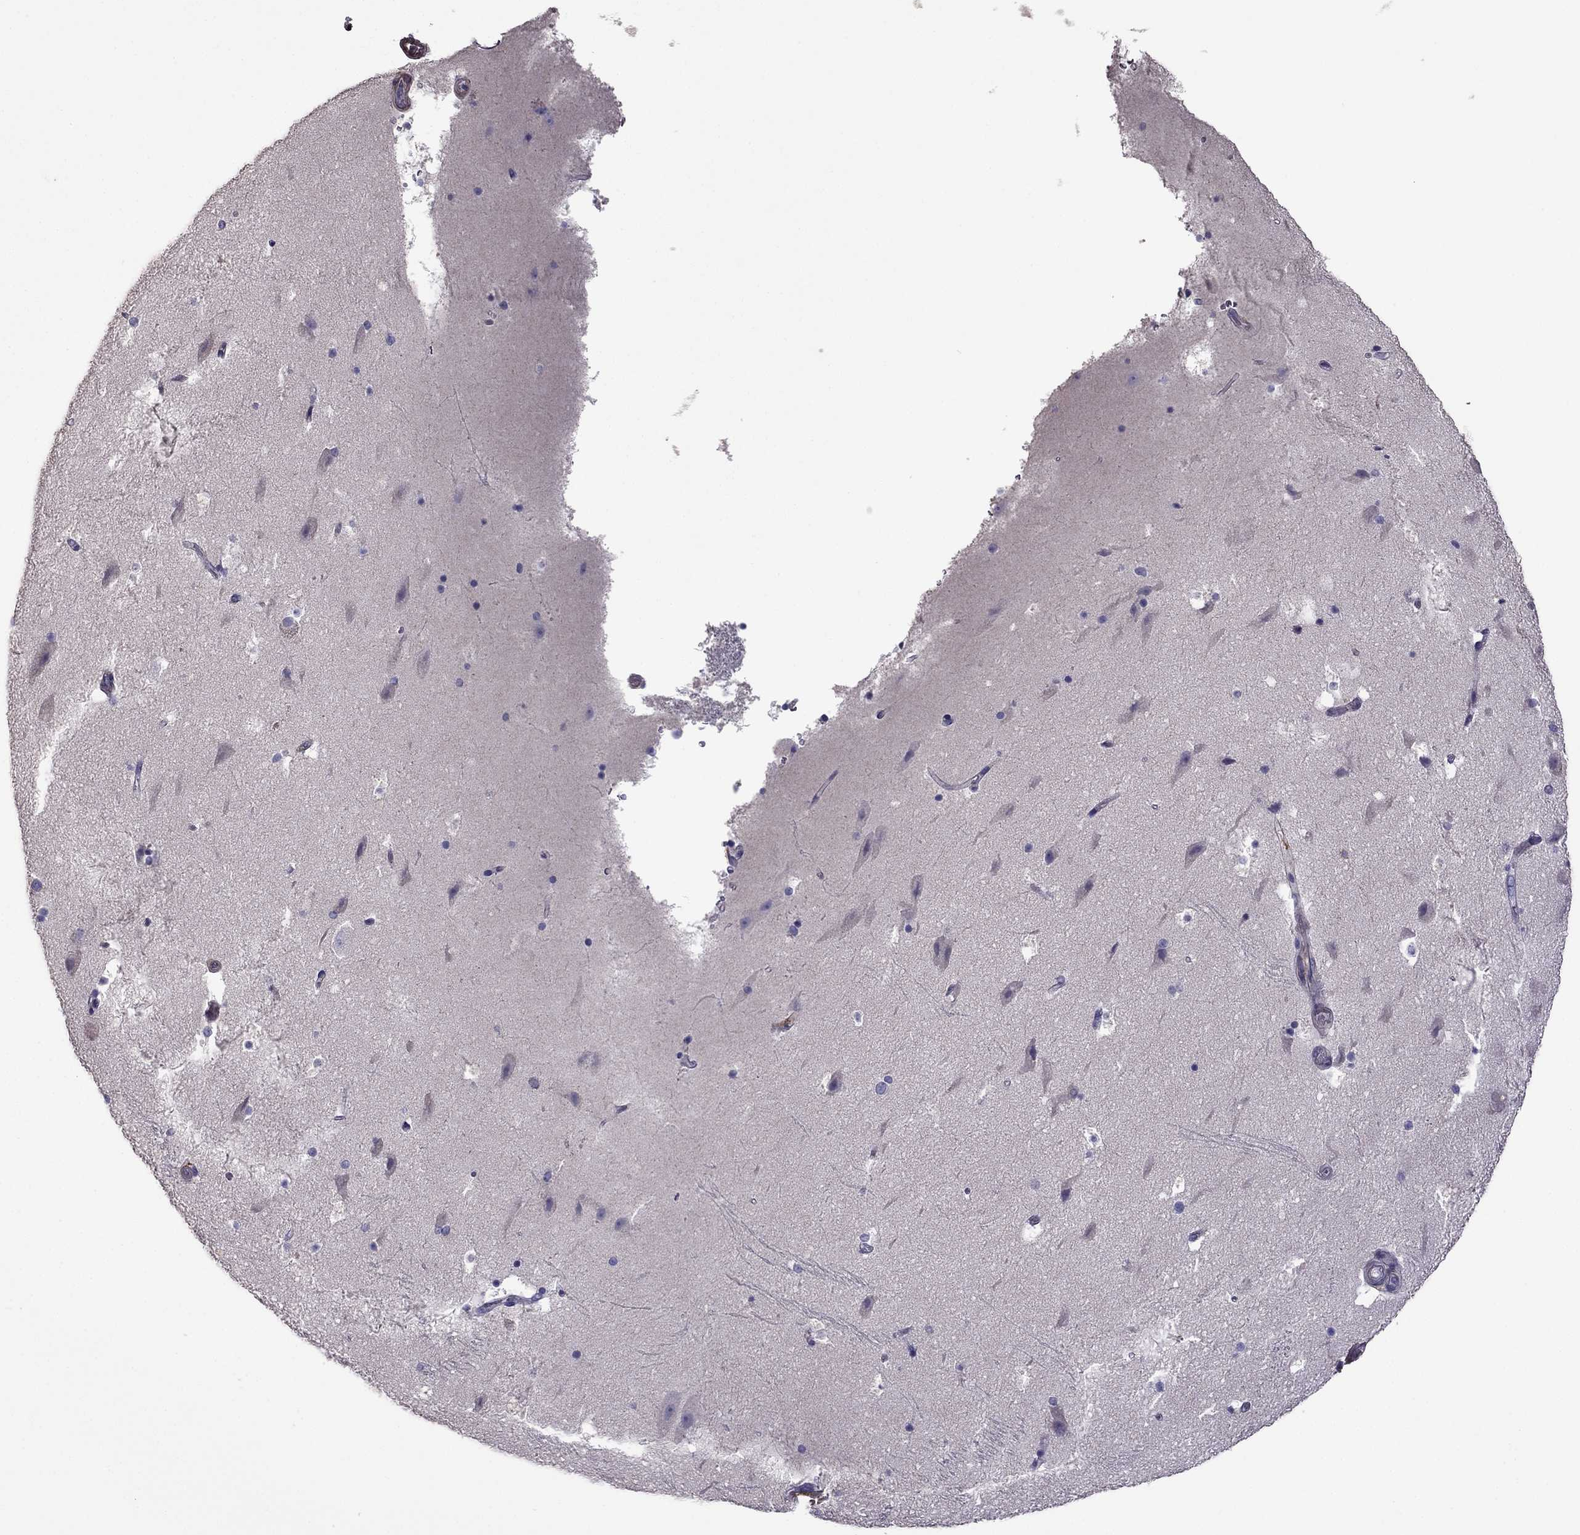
{"staining": {"intensity": "negative", "quantity": "none", "location": "none"}, "tissue": "hippocampus", "cell_type": "Glial cells", "image_type": "normal", "snomed": [{"axis": "morphology", "description": "Normal tissue, NOS"}, {"axis": "topography", "description": "Hippocampus"}], "caption": "The histopathology image demonstrates no staining of glial cells in unremarkable hippocampus.", "gene": "CDH9", "patient": {"sex": "male", "age": 51}}